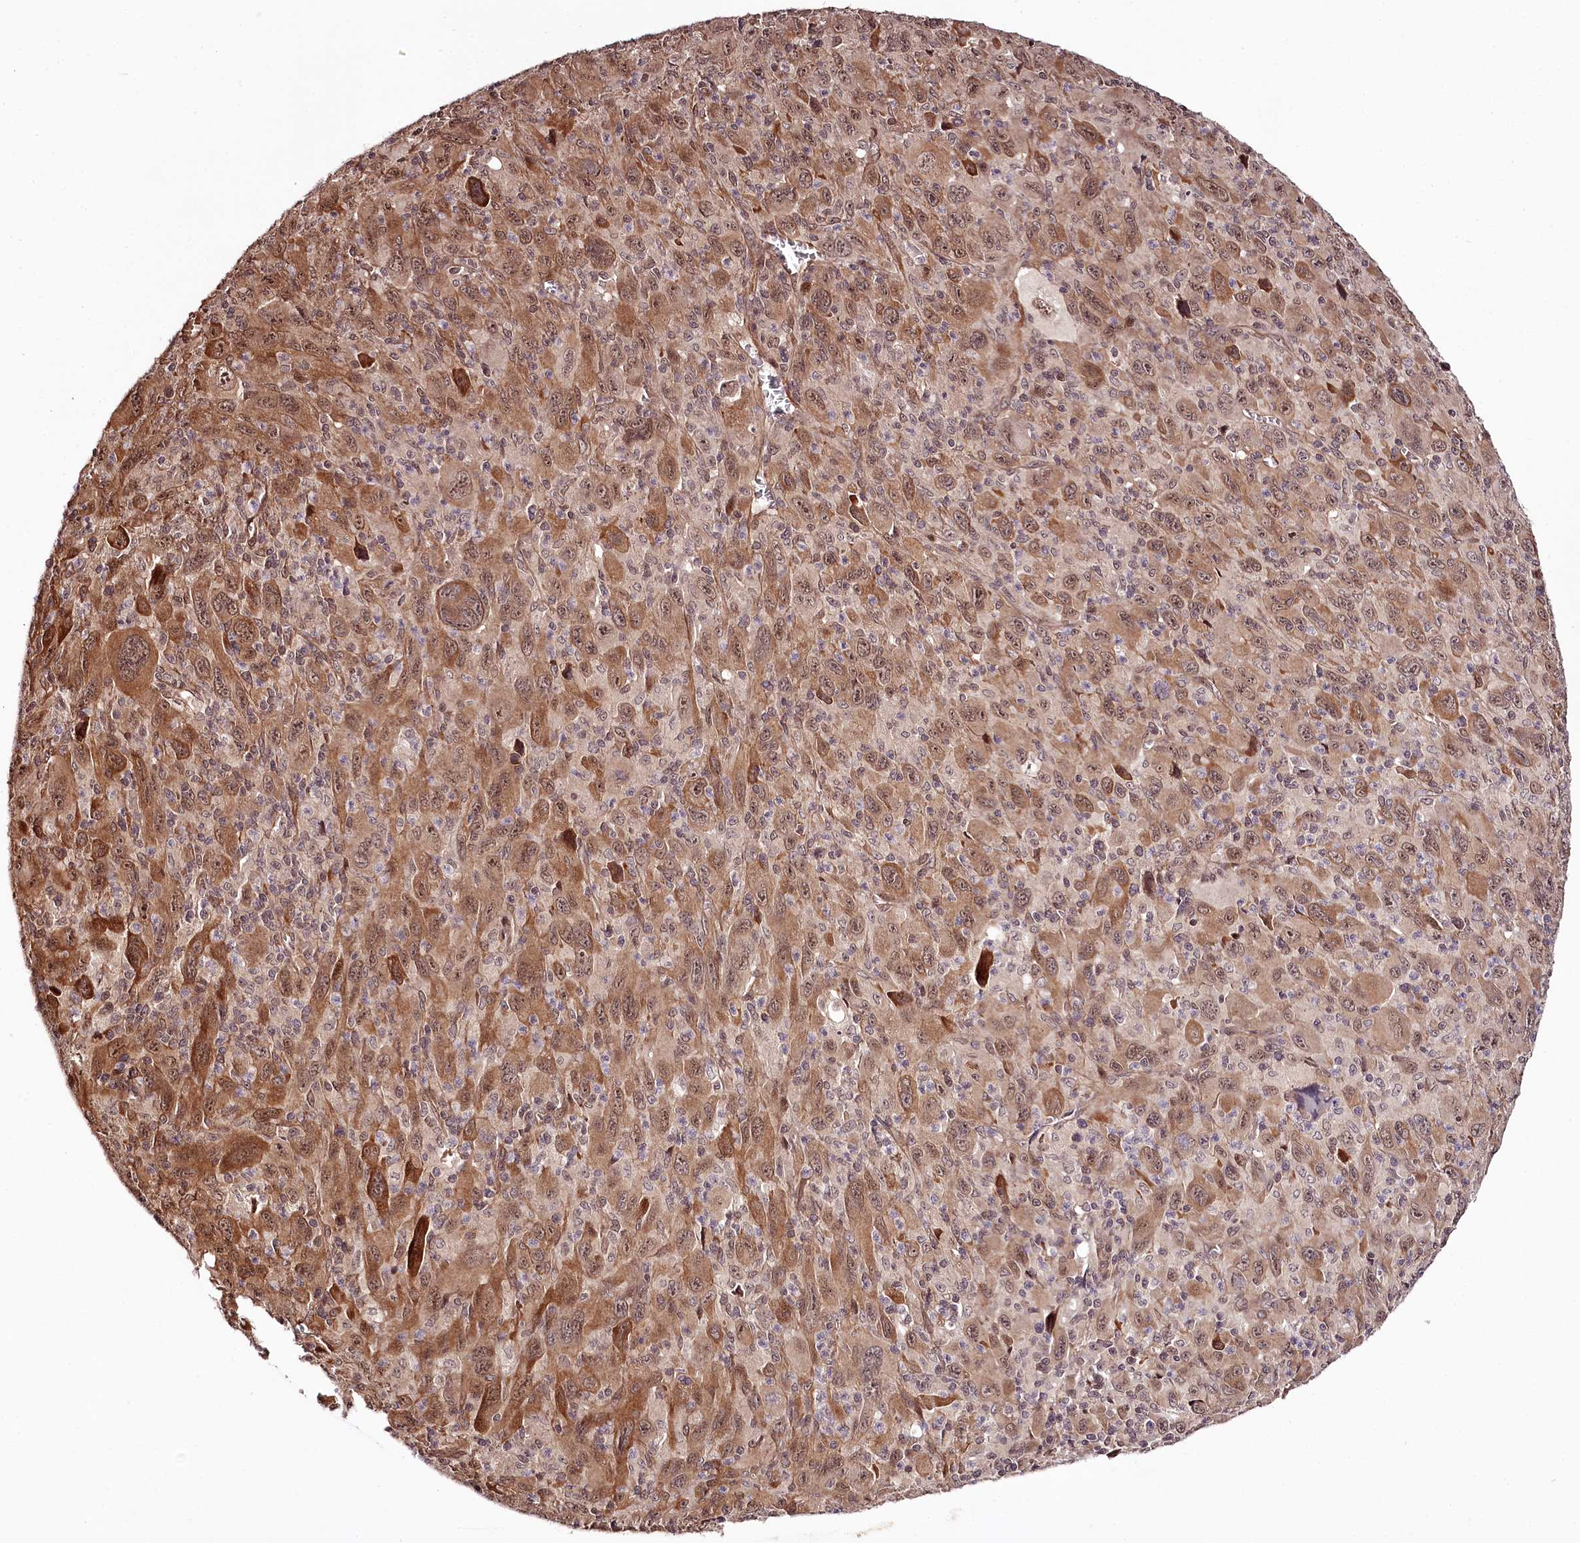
{"staining": {"intensity": "moderate", "quantity": ">75%", "location": "cytoplasmic/membranous,nuclear"}, "tissue": "melanoma", "cell_type": "Tumor cells", "image_type": "cancer", "snomed": [{"axis": "morphology", "description": "Malignant melanoma, Metastatic site"}, {"axis": "topography", "description": "Skin"}], "caption": "A brown stain labels moderate cytoplasmic/membranous and nuclear staining of a protein in human melanoma tumor cells.", "gene": "TTC33", "patient": {"sex": "female", "age": 56}}